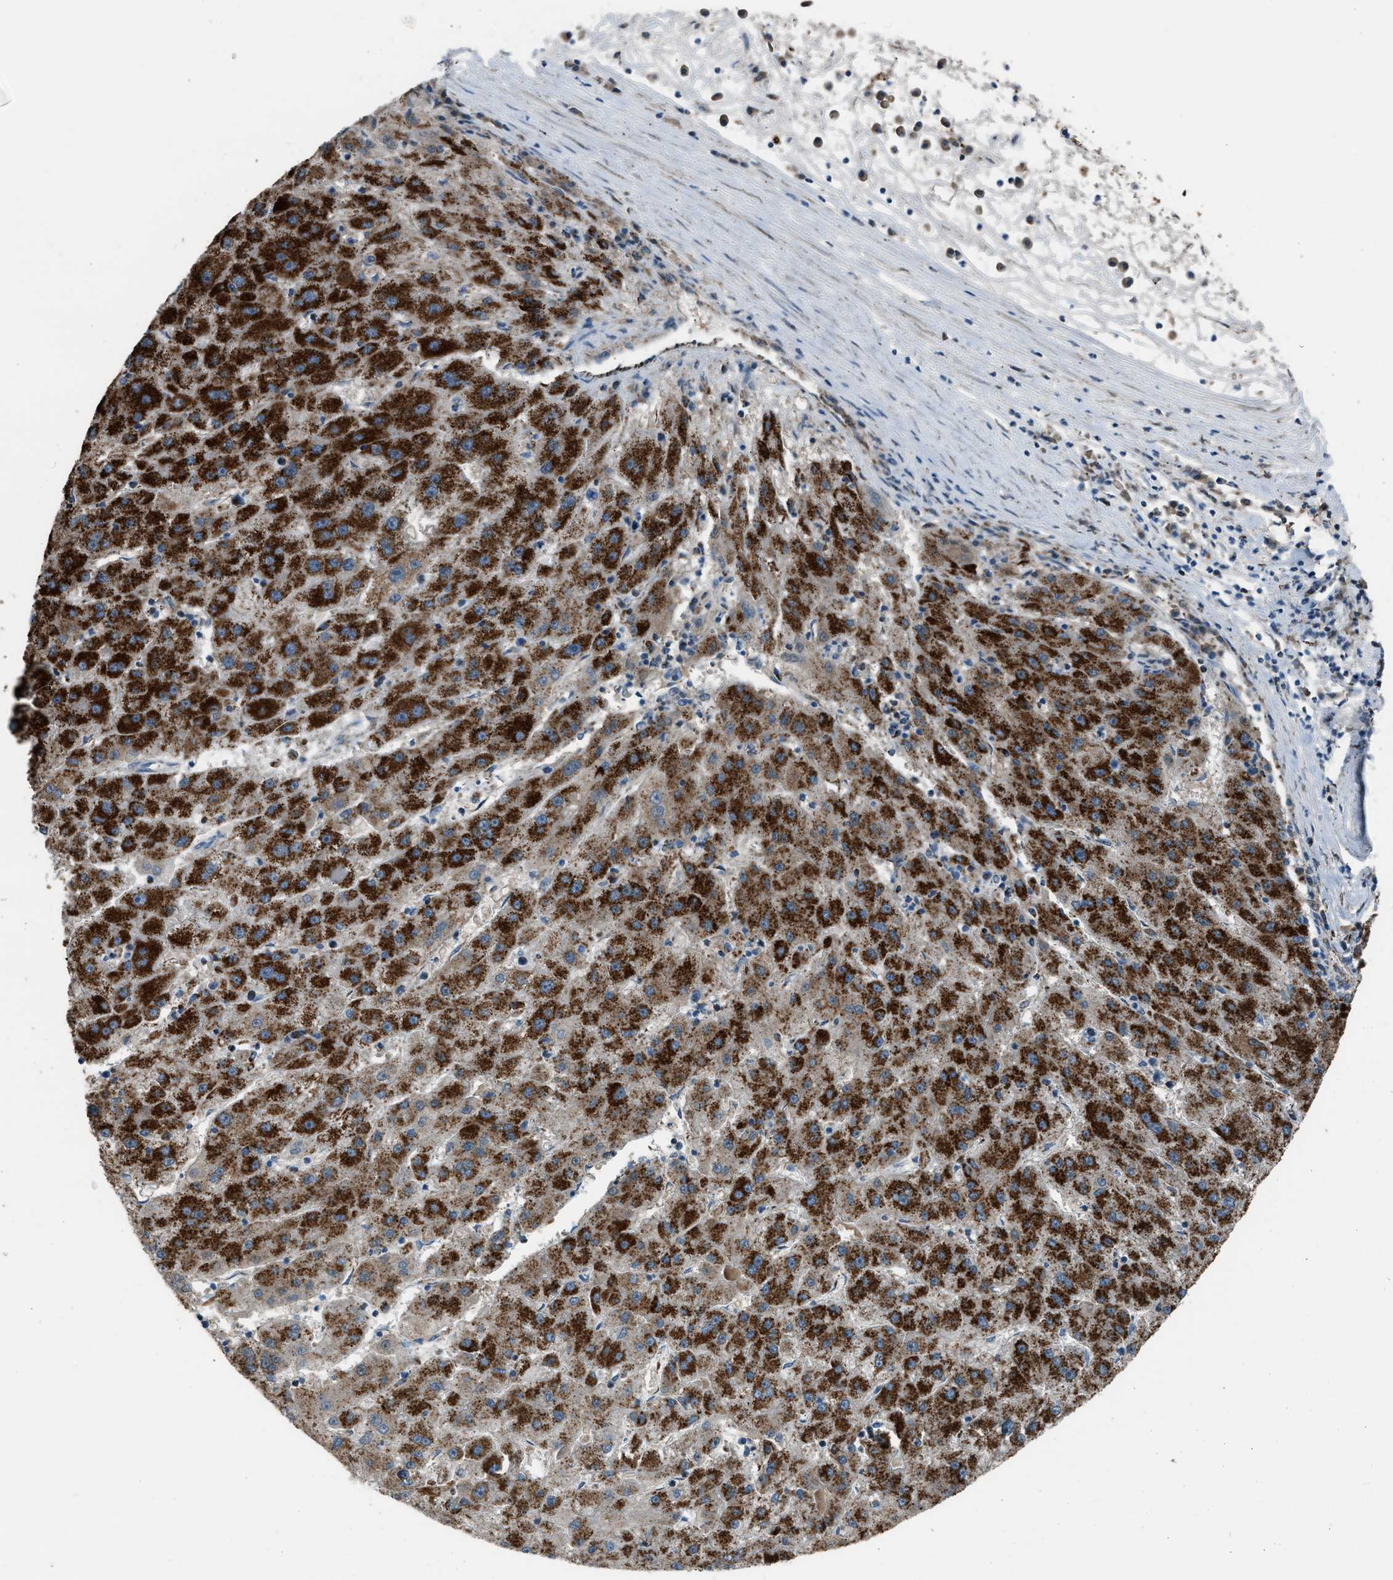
{"staining": {"intensity": "strong", "quantity": ">75%", "location": "cytoplasmic/membranous"}, "tissue": "liver cancer", "cell_type": "Tumor cells", "image_type": "cancer", "snomed": [{"axis": "morphology", "description": "Carcinoma, Hepatocellular, NOS"}, {"axis": "topography", "description": "Liver"}], "caption": "An image of liver cancer stained for a protein reveals strong cytoplasmic/membranous brown staining in tumor cells. (DAB = brown stain, brightfield microscopy at high magnification).", "gene": "MDH2", "patient": {"sex": "male", "age": 72}}